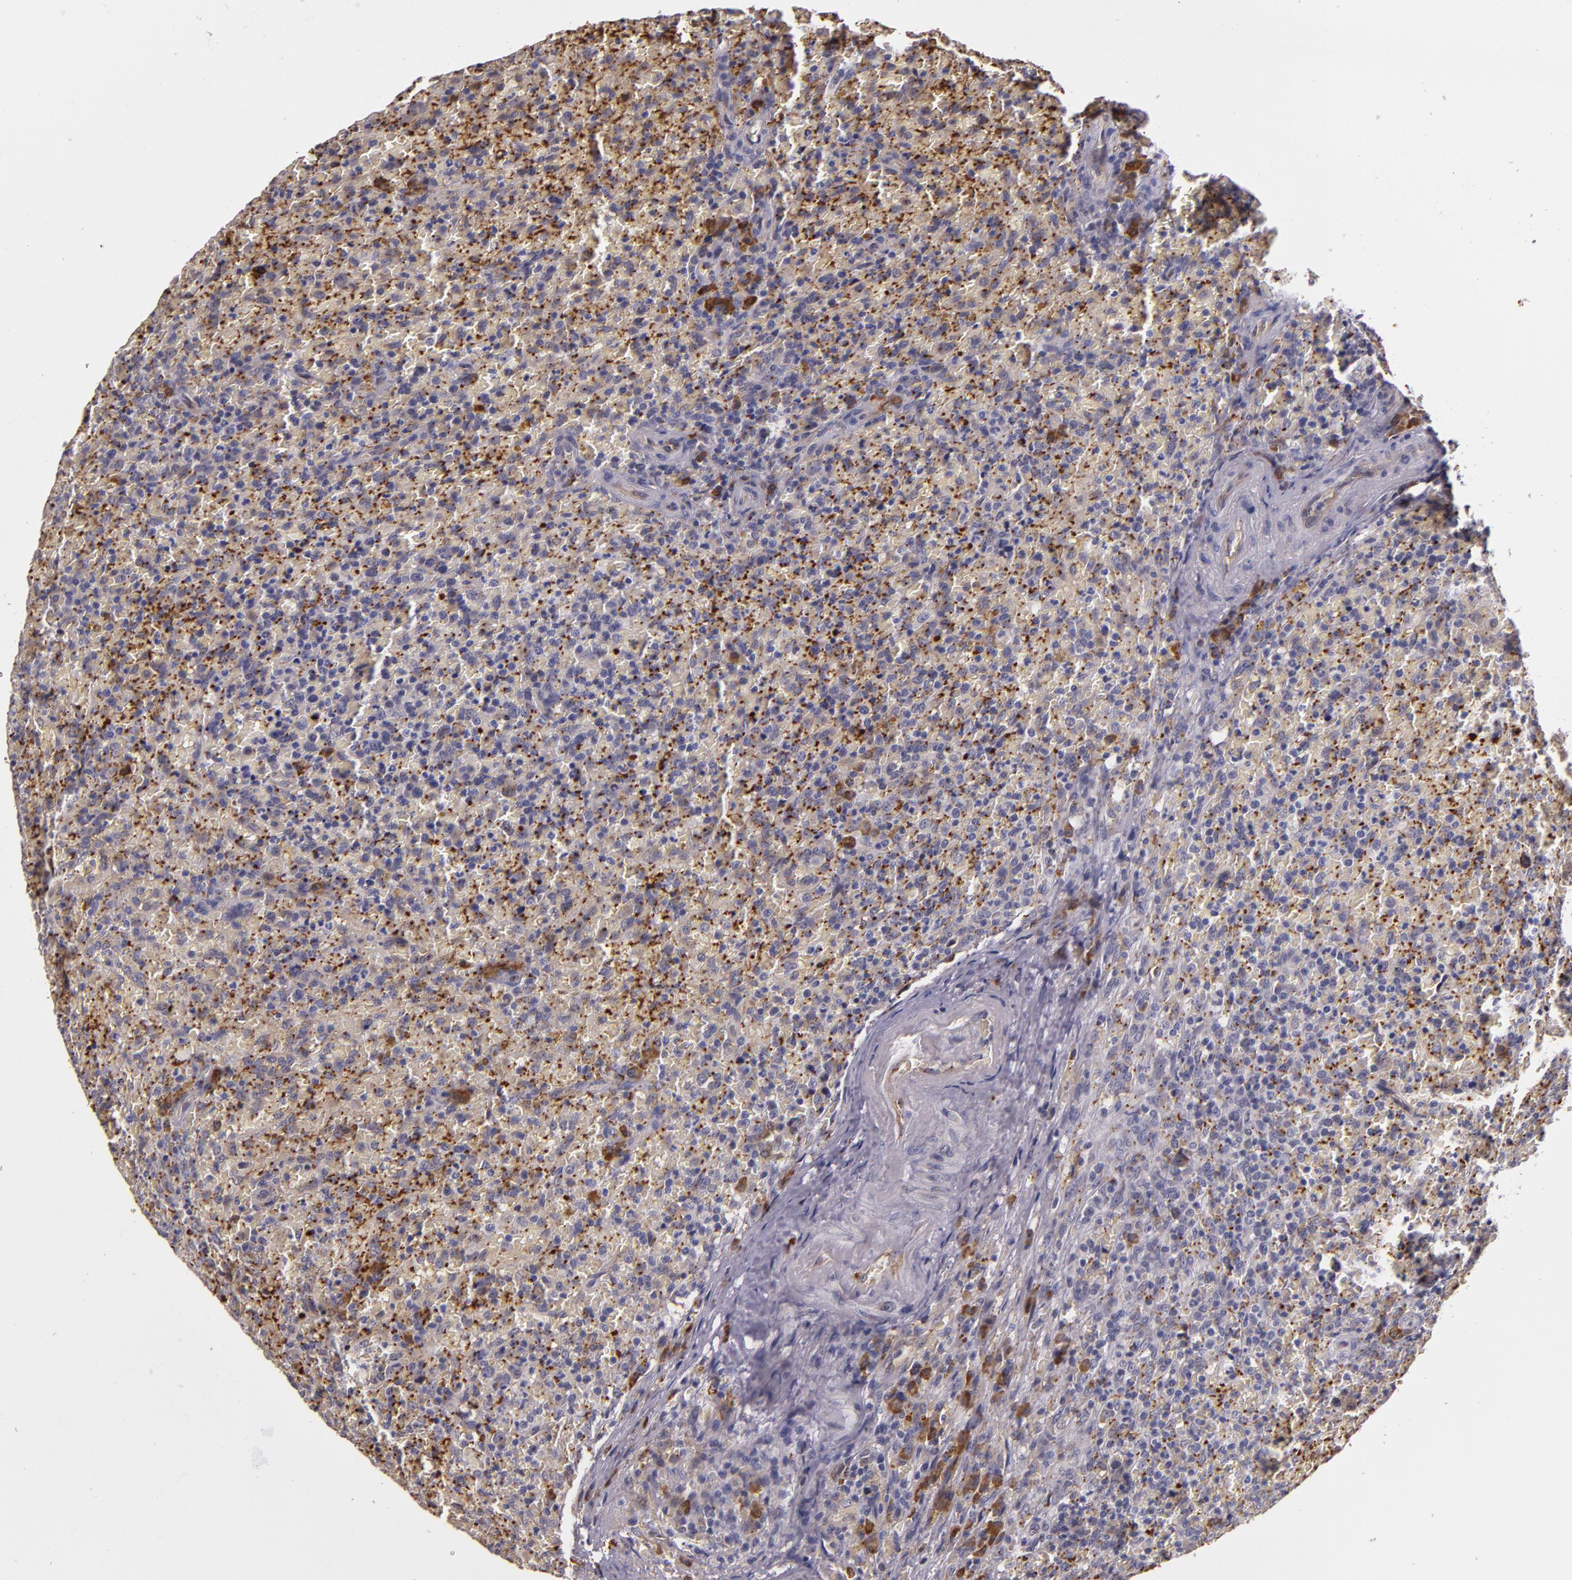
{"staining": {"intensity": "negative", "quantity": "none", "location": "none"}, "tissue": "lymphoma", "cell_type": "Tumor cells", "image_type": "cancer", "snomed": [{"axis": "morphology", "description": "Malignant lymphoma, non-Hodgkin's type, High grade"}, {"axis": "topography", "description": "Spleen"}, {"axis": "topography", "description": "Lymph node"}], "caption": "Protein analysis of high-grade malignant lymphoma, non-Hodgkin's type exhibits no significant positivity in tumor cells. (DAB (3,3'-diaminobenzidine) immunohistochemistry (IHC) with hematoxylin counter stain).", "gene": "SYTL4", "patient": {"sex": "female", "age": 70}}